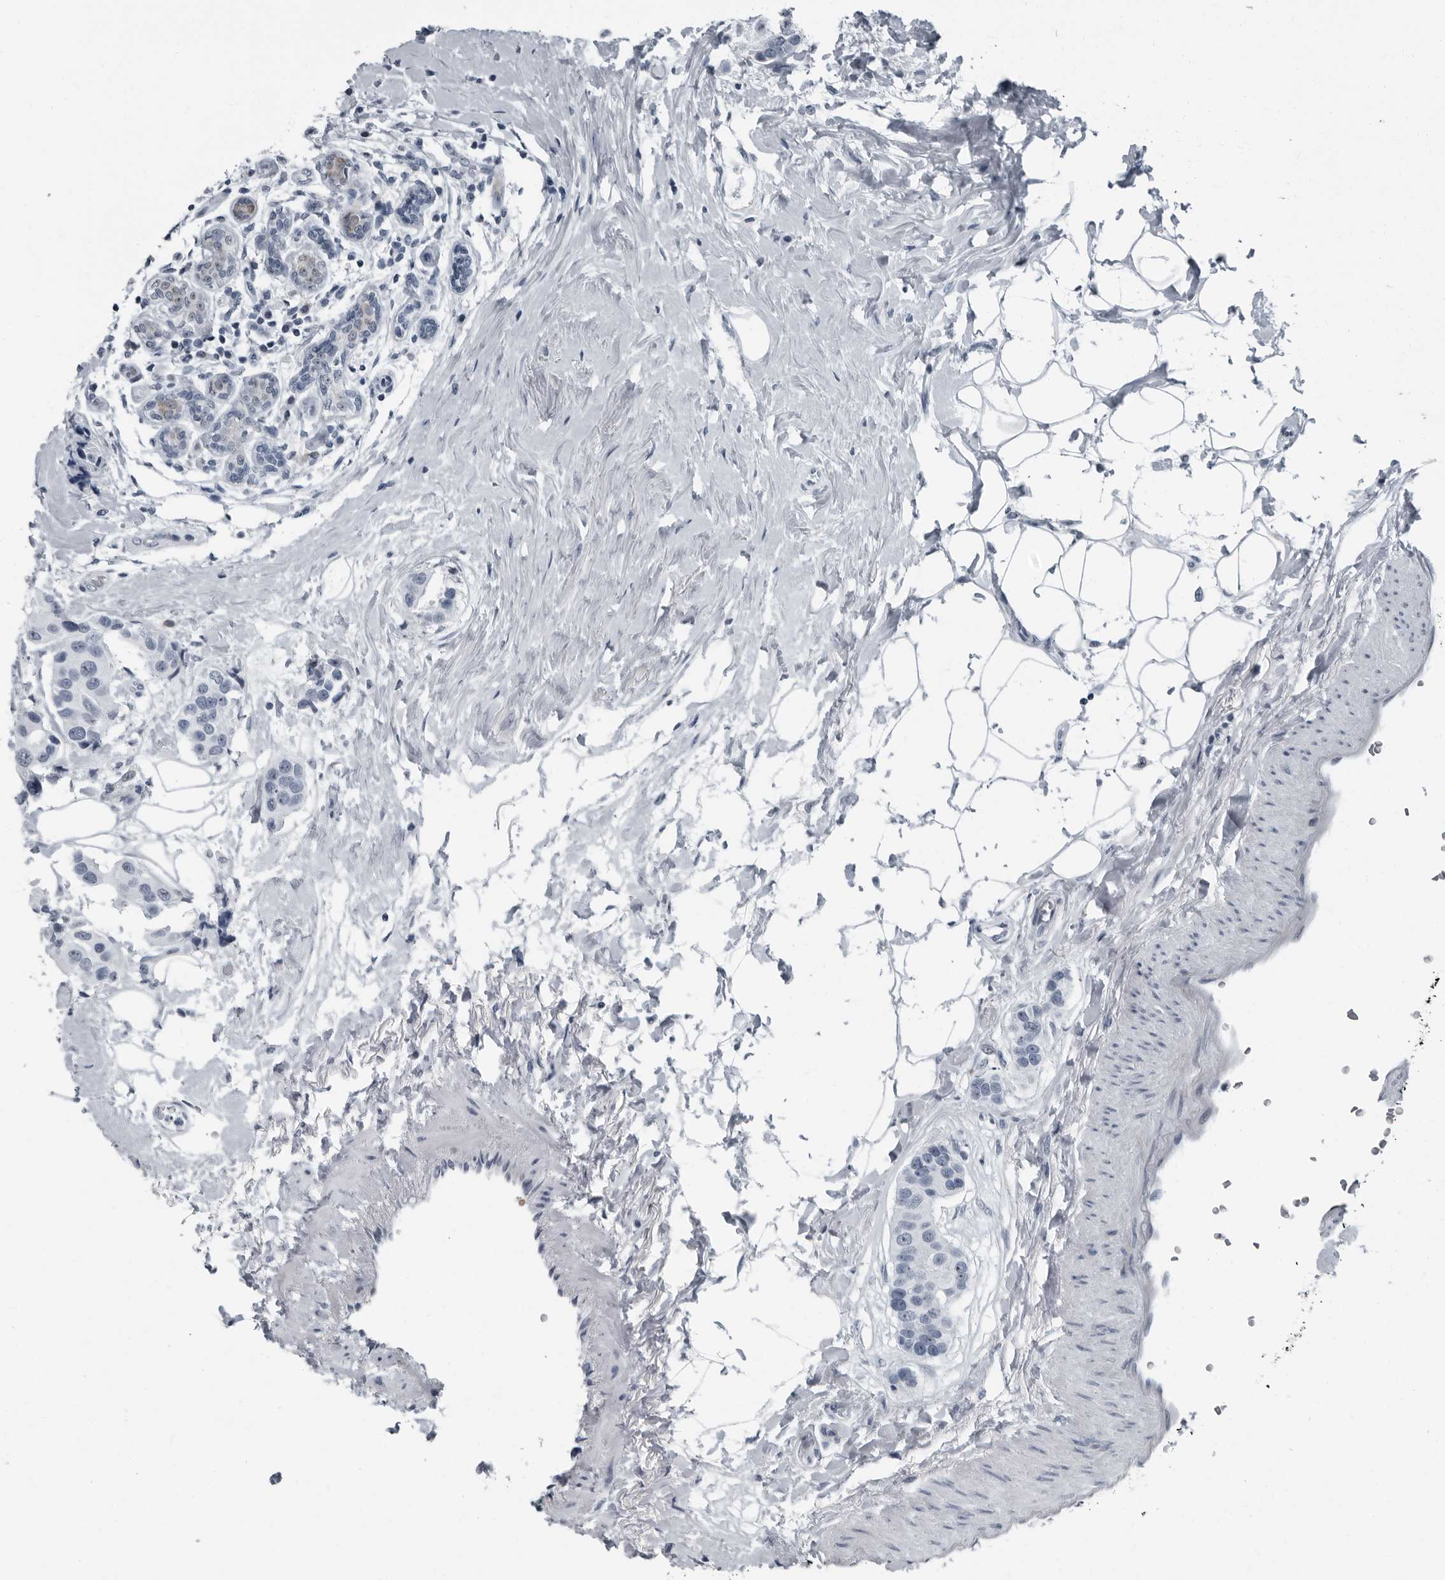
{"staining": {"intensity": "negative", "quantity": "none", "location": "none"}, "tissue": "breast cancer", "cell_type": "Tumor cells", "image_type": "cancer", "snomed": [{"axis": "morphology", "description": "Normal tissue, NOS"}, {"axis": "morphology", "description": "Duct carcinoma"}, {"axis": "topography", "description": "Breast"}], "caption": "This is a micrograph of IHC staining of breast cancer, which shows no staining in tumor cells.", "gene": "PDCD11", "patient": {"sex": "female", "age": 39}}